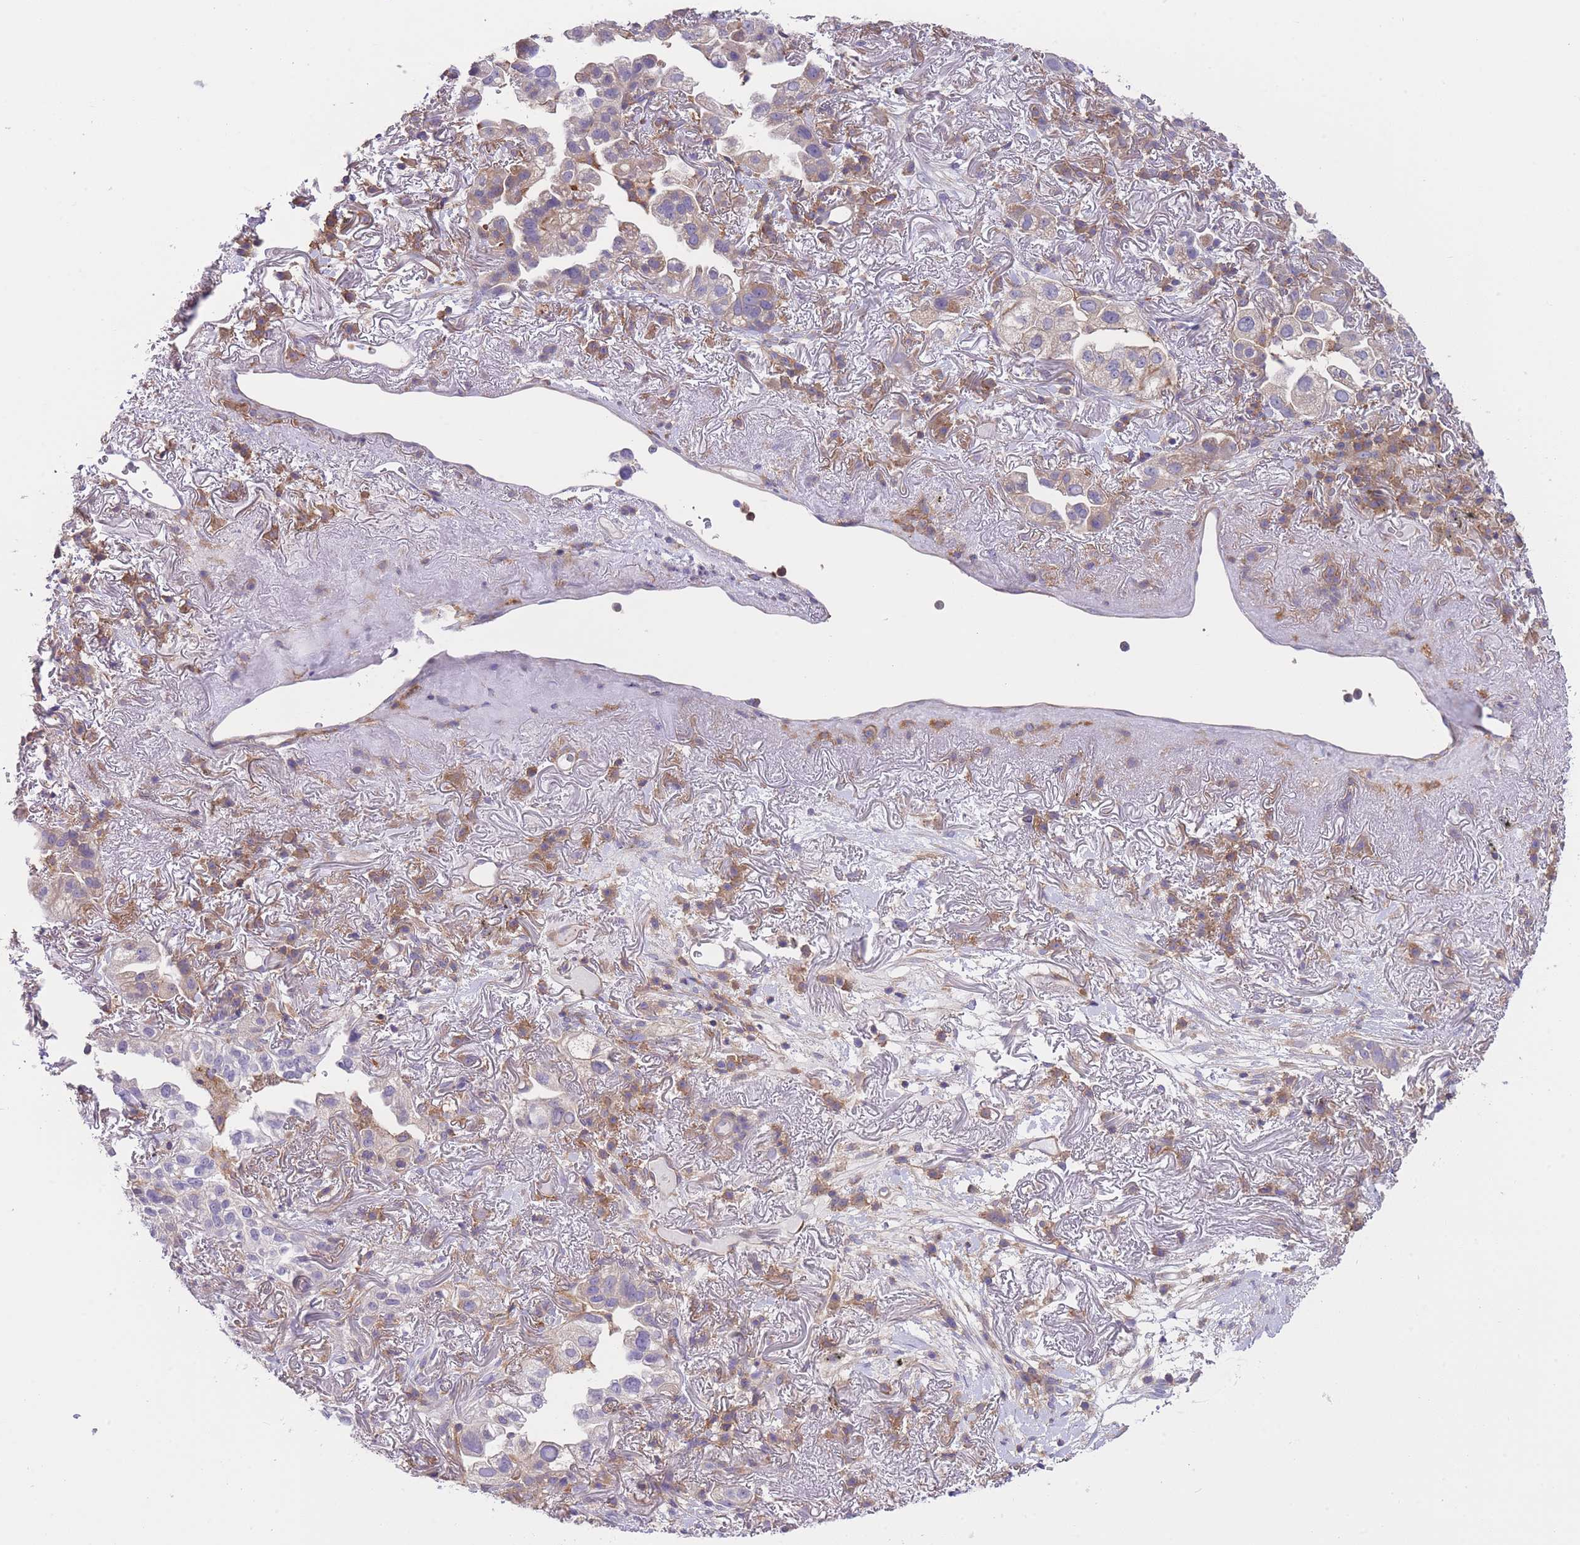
{"staining": {"intensity": "weak", "quantity": "<25%", "location": "cytoplasmic/membranous"}, "tissue": "lung cancer", "cell_type": "Tumor cells", "image_type": "cancer", "snomed": [{"axis": "morphology", "description": "Adenocarcinoma, NOS"}, {"axis": "topography", "description": "Lung"}], "caption": "The IHC histopathology image has no significant positivity in tumor cells of lung adenocarcinoma tissue.", "gene": "PRKAR1A", "patient": {"sex": "female", "age": 69}}